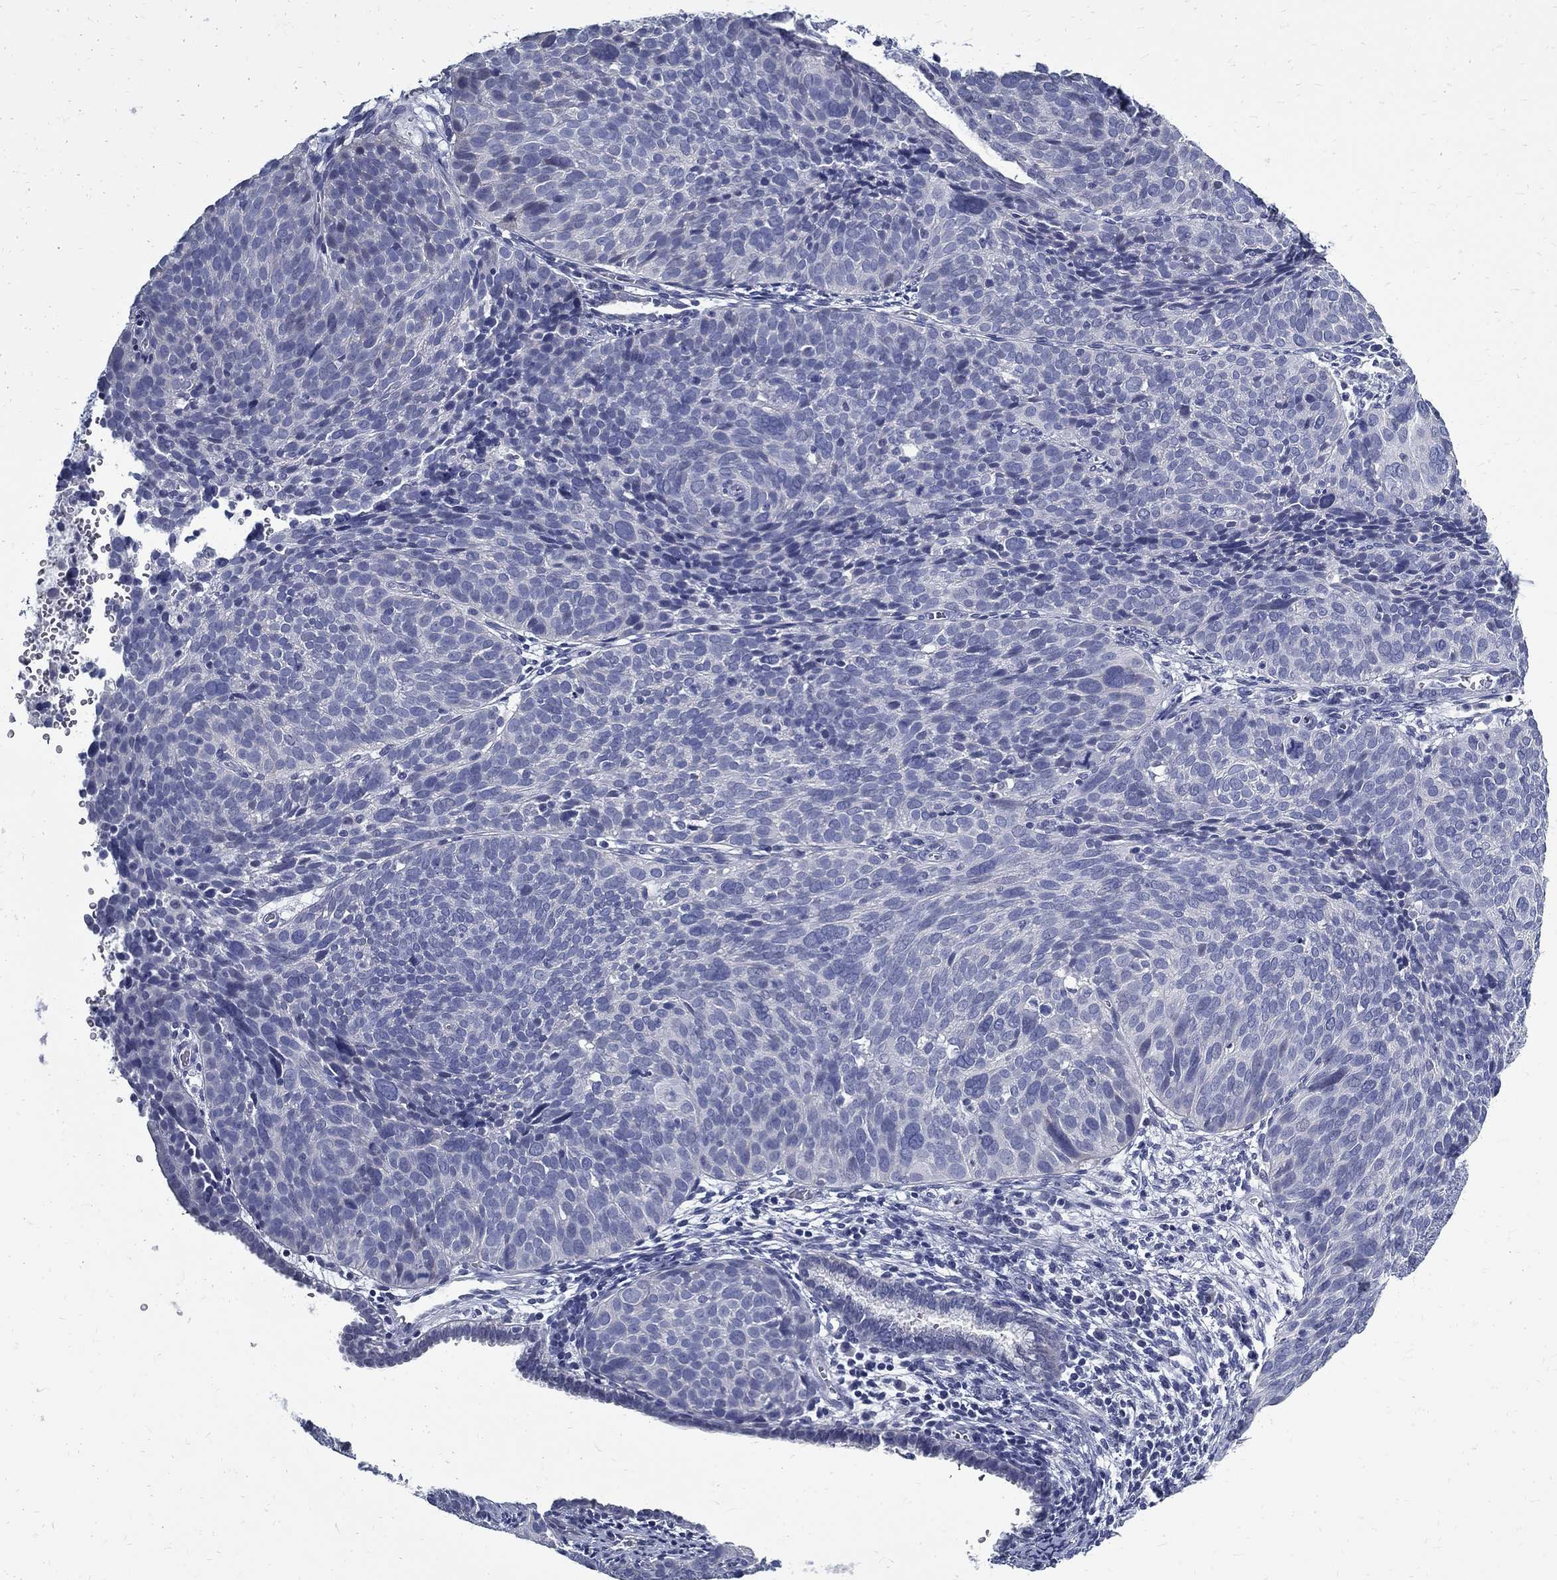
{"staining": {"intensity": "negative", "quantity": "none", "location": "none"}, "tissue": "cervical cancer", "cell_type": "Tumor cells", "image_type": "cancer", "snomed": [{"axis": "morphology", "description": "Squamous cell carcinoma, NOS"}, {"axis": "topography", "description": "Cervix"}], "caption": "Human cervical cancer stained for a protein using immunohistochemistry demonstrates no staining in tumor cells.", "gene": "TGM4", "patient": {"sex": "female", "age": 39}}